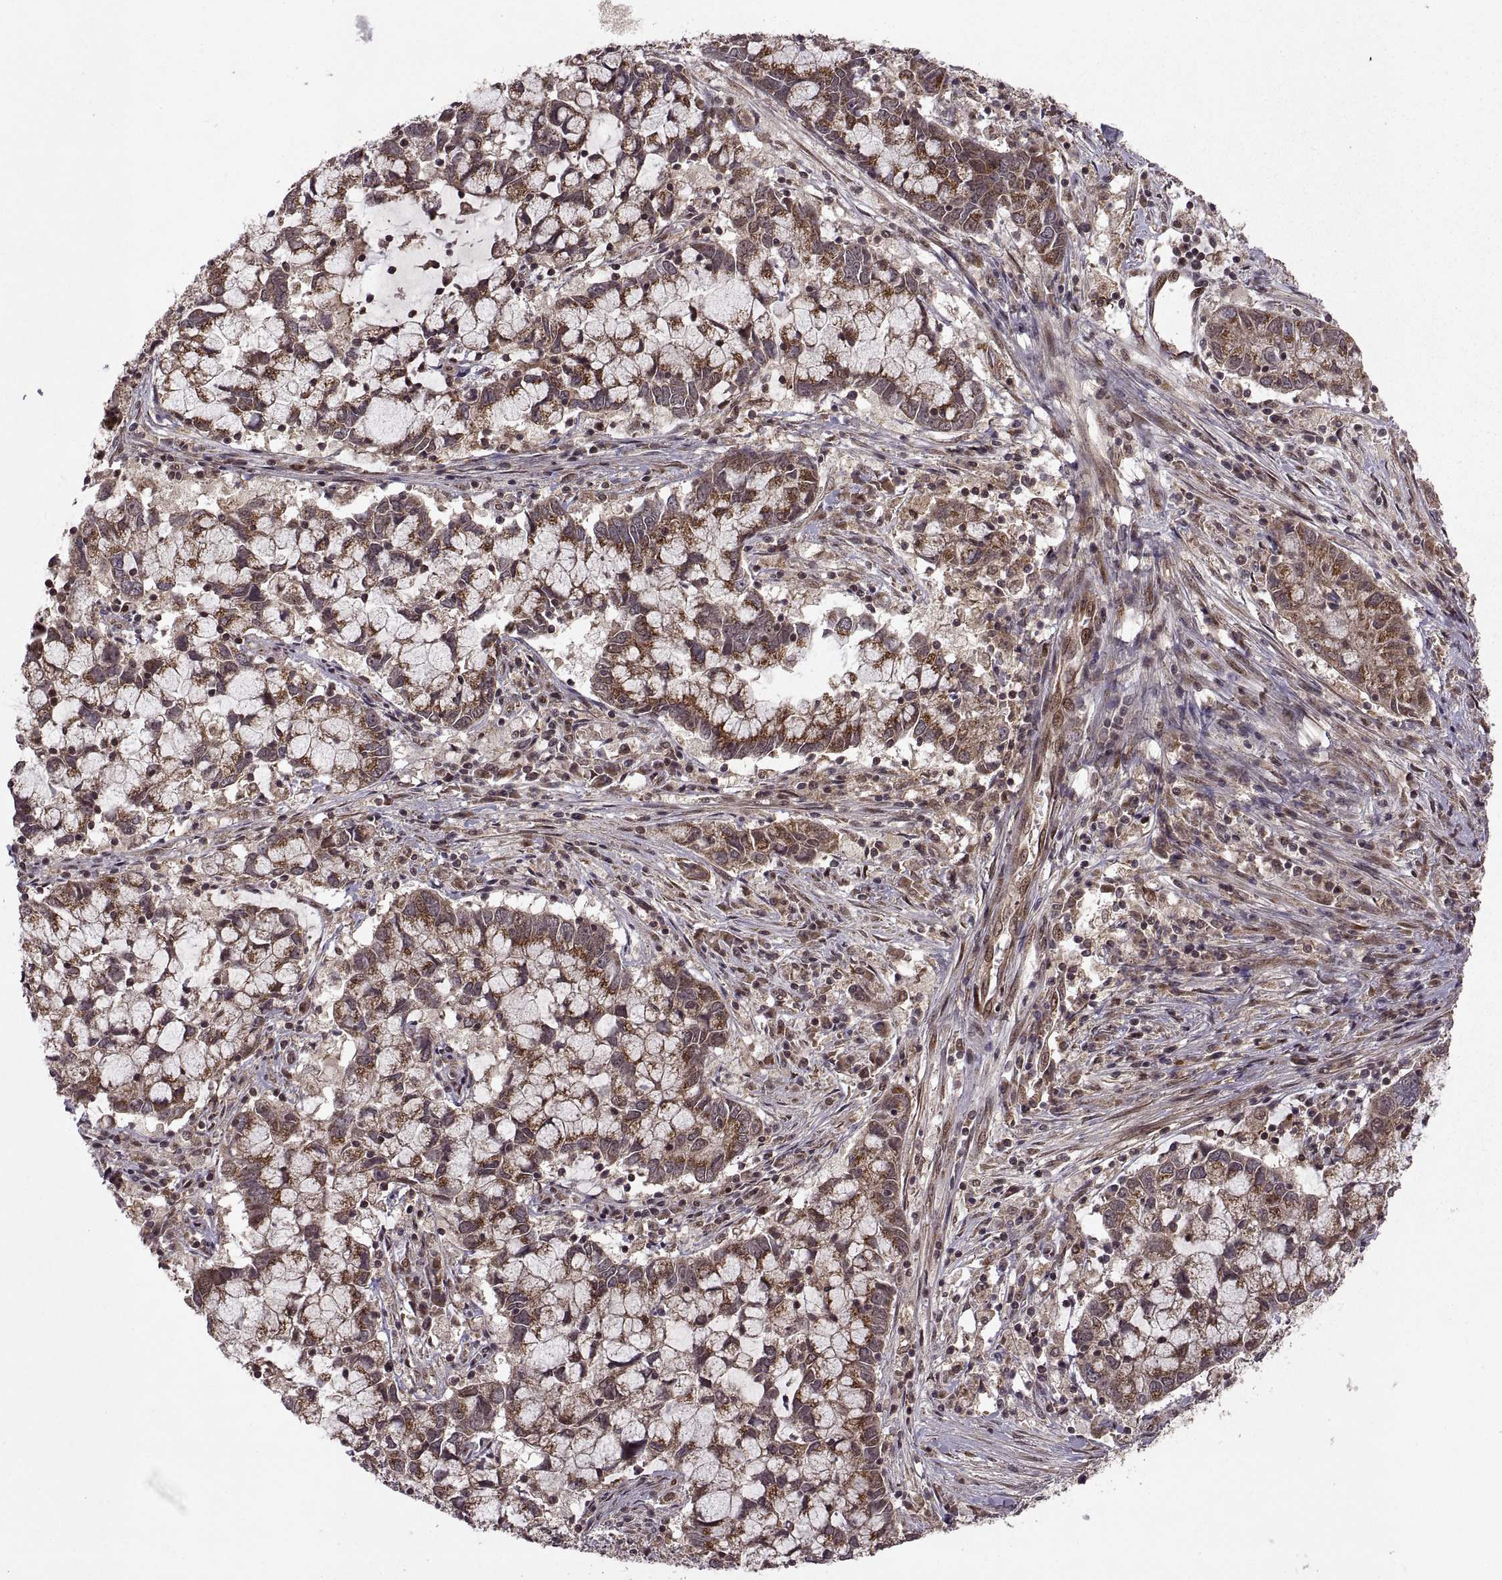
{"staining": {"intensity": "moderate", "quantity": ">75%", "location": "cytoplasmic/membranous"}, "tissue": "cervical cancer", "cell_type": "Tumor cells", "image_type": "cancer", "snomed": [{"axis": "morphology", "description": "Adenocarcinoma, NOS"}, {"axis": "topography", "description": "Cervix"}], "caption": "A photomicrograph showing moderate cytoplasmic/membranous positivity in approximately >75% of tumor cells in cervical cancer, as visualized by brown immunohistochemical staining.", "gene": "PTOV1", "patient": {"sex": "female", "age": 40}}